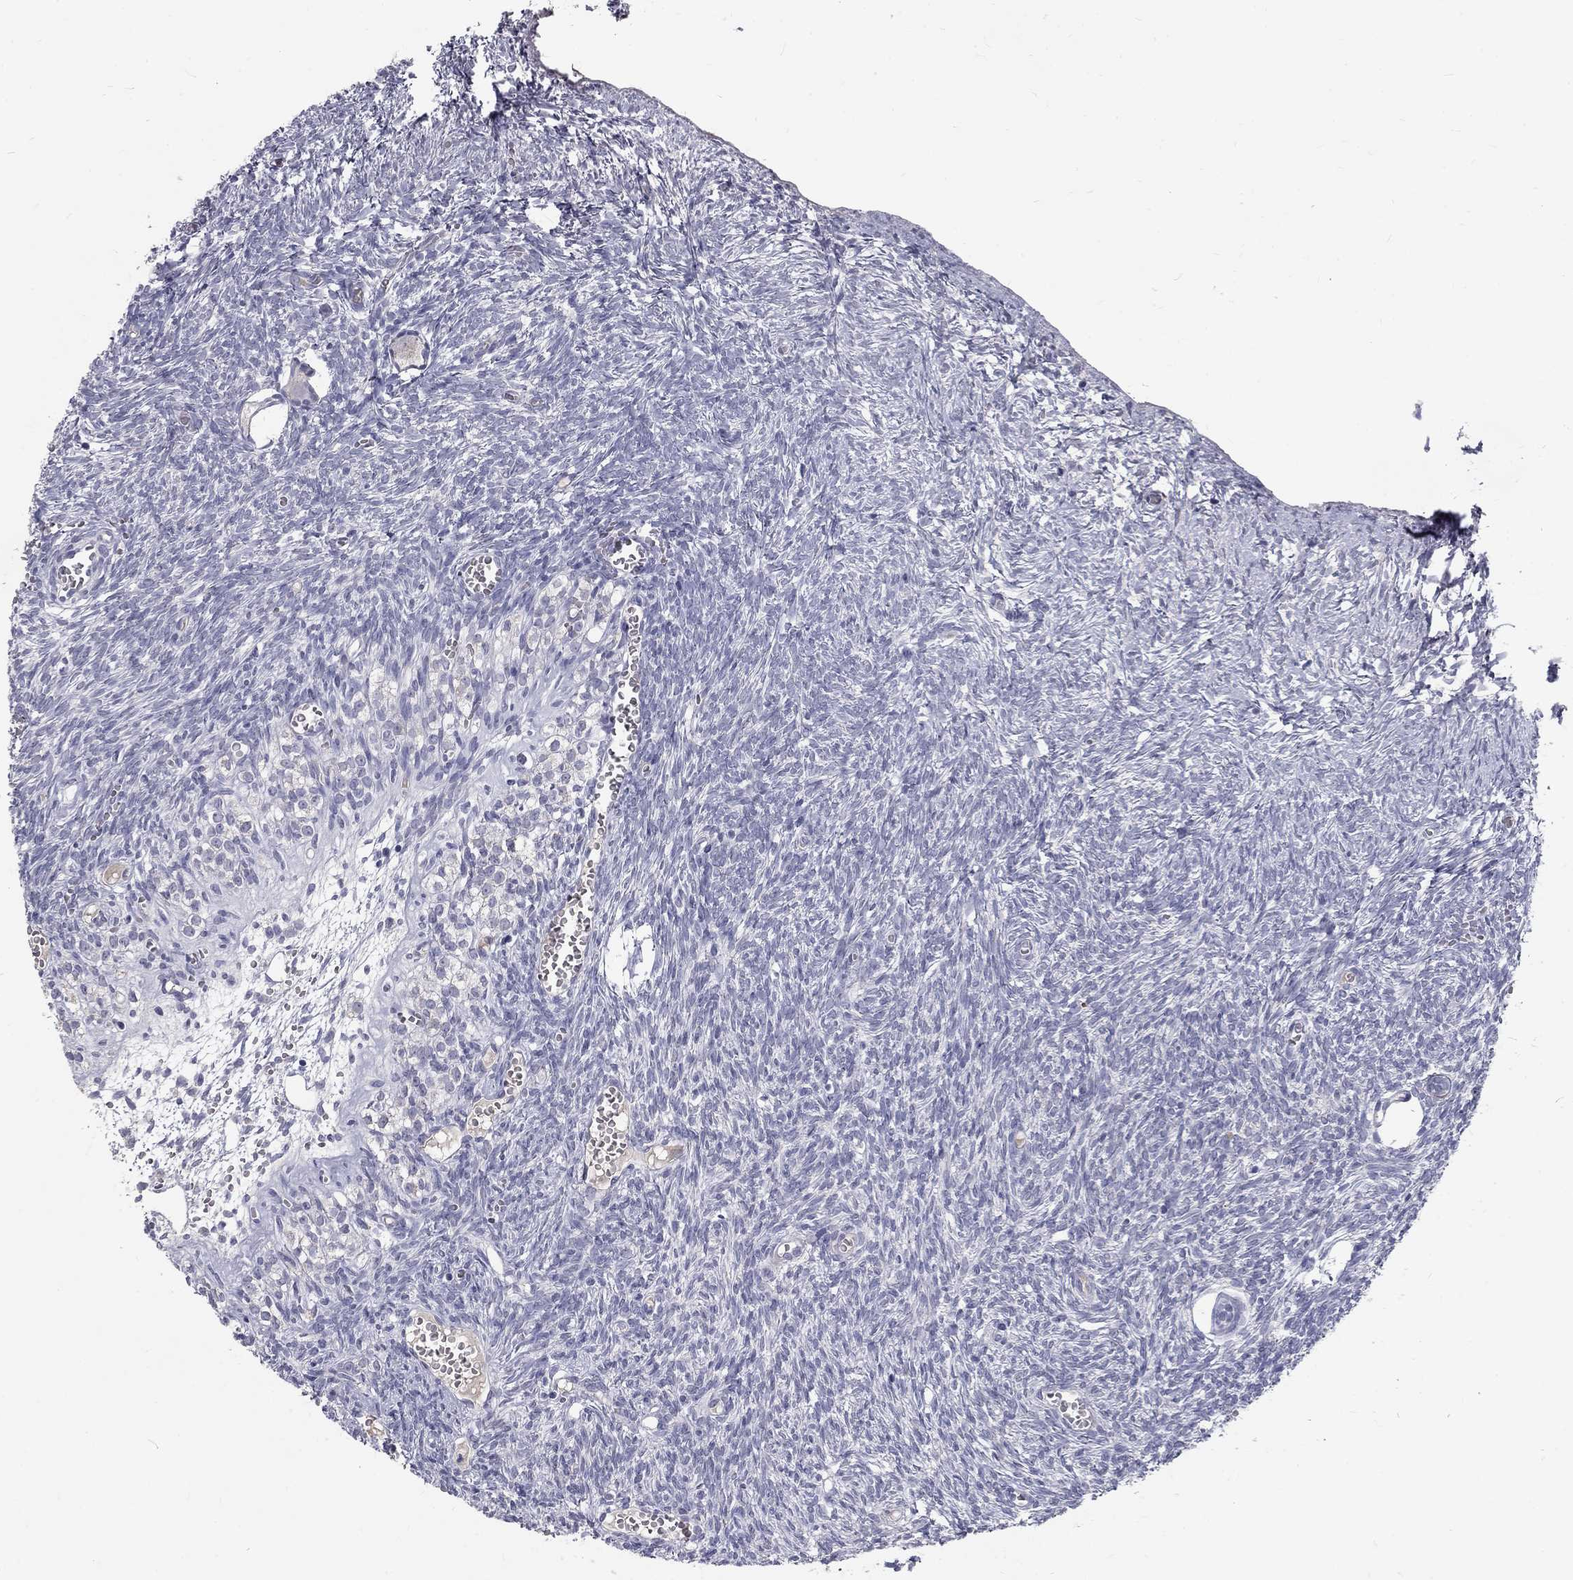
{"staining": {"intensity": "negative", "quantity": "none", "location": "none"}, "tissue": "ovary", "cell_type": "Follicle cells", "image_type": "normal", "snomed": [{"axis": "morphology", "description": "Normal tissue, NOS"}, {"axis": "topography", "description": "Ovary"}], "caption": "High power microscopy photomicrograph of an immunohistochemistry photomicrograph of benign ovary, revealing no significant positivity in follicle cells.", "gene": "NOS1", "patient": {"sex": "female", "age": 43}}